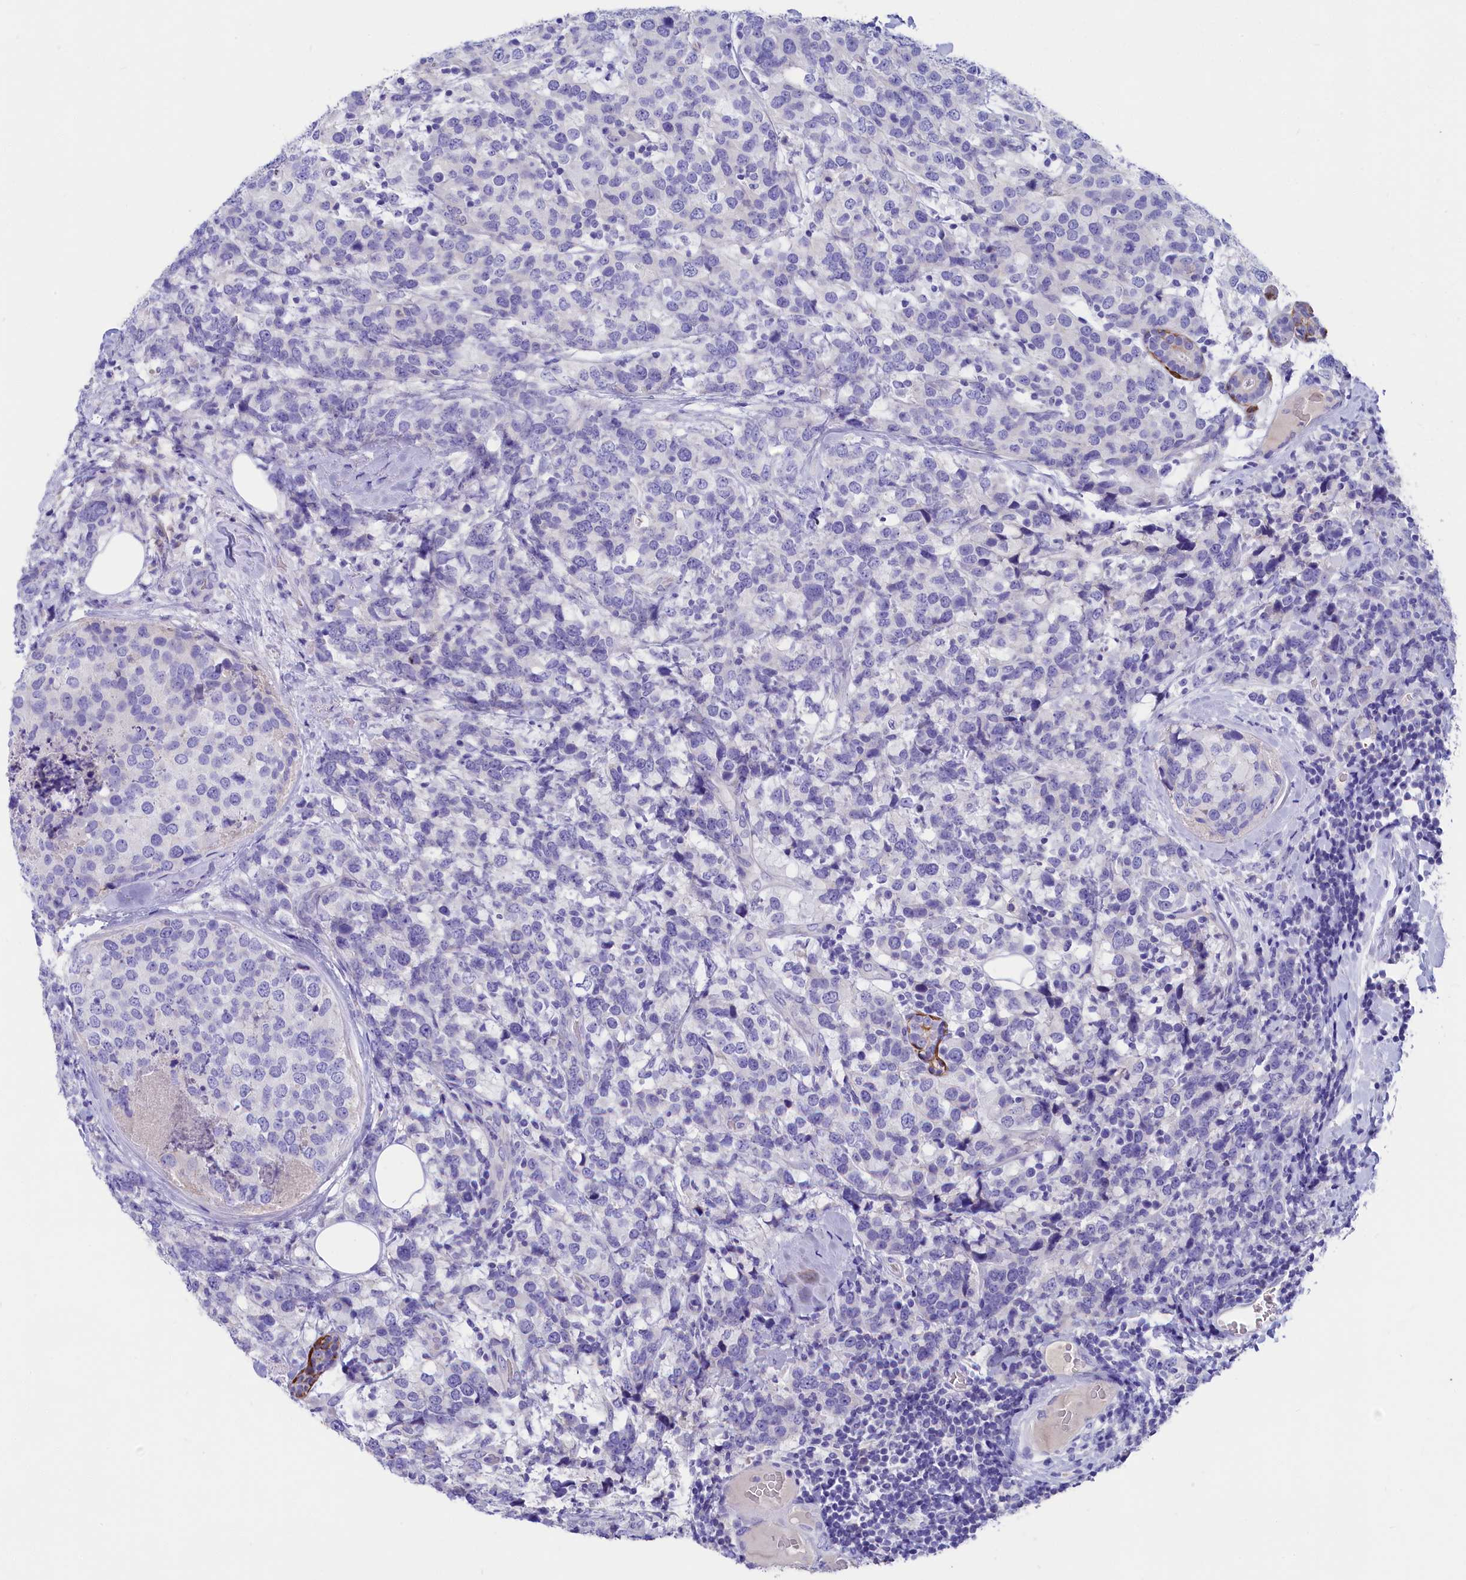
{"staining": {"intensity": "negative", "quantity": "none", "location": "none"}, "tissue": "breast cancer", "cell_type": "Tumor cells", "image_type": "cancer", "snomed": [{"axis": "morphology", "description": "Lobular carcinoma"}, {"axis": "topography", "description": "Breast"}], "caption": "Immunohistochemistry micrograph of neoplastic tissue: breast lobular carcinoma stained with DAB shows no significant protein positivity in tumor cells.", "gene": "SULT2A1", "patient": {"sex": "female", "age": 59}}